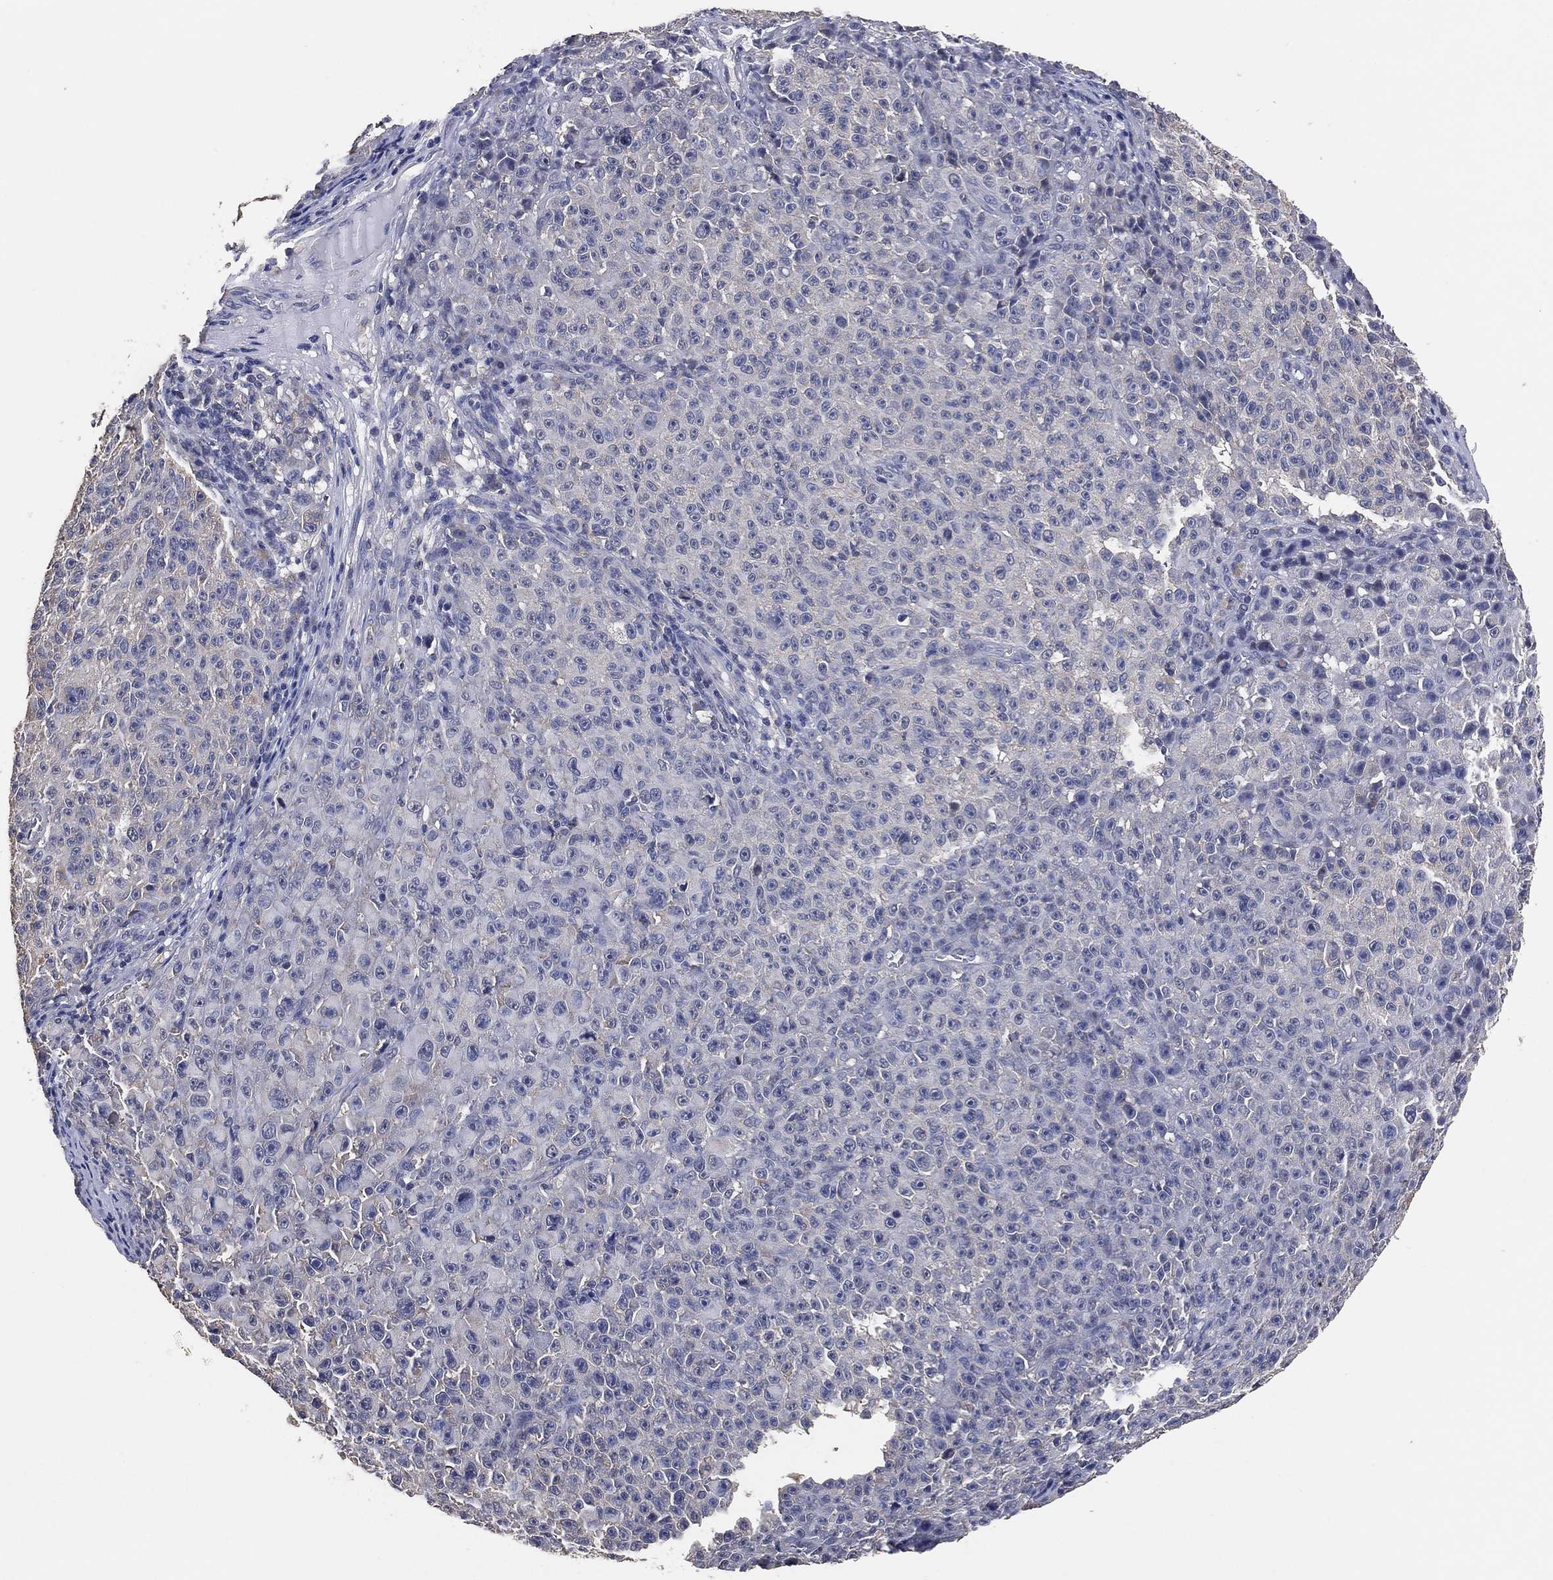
{"staining": {"intensity": "negative", "quantity": "none", "location": "none"}, "tissue": "melanoma", "cell_type": "Tumor cells", "image_type": "cancer", "snomed": [{"axis": "morphology", "description": "Malignant melanoma, NOS"}, {"axis": "topography", "description": "Skin"}], "caption": "Histopathology image shows no protein expression in tumor cells of melanoma tissue.", "gene": "KLK5", "patient": {"sex": "female", "age": 82}}